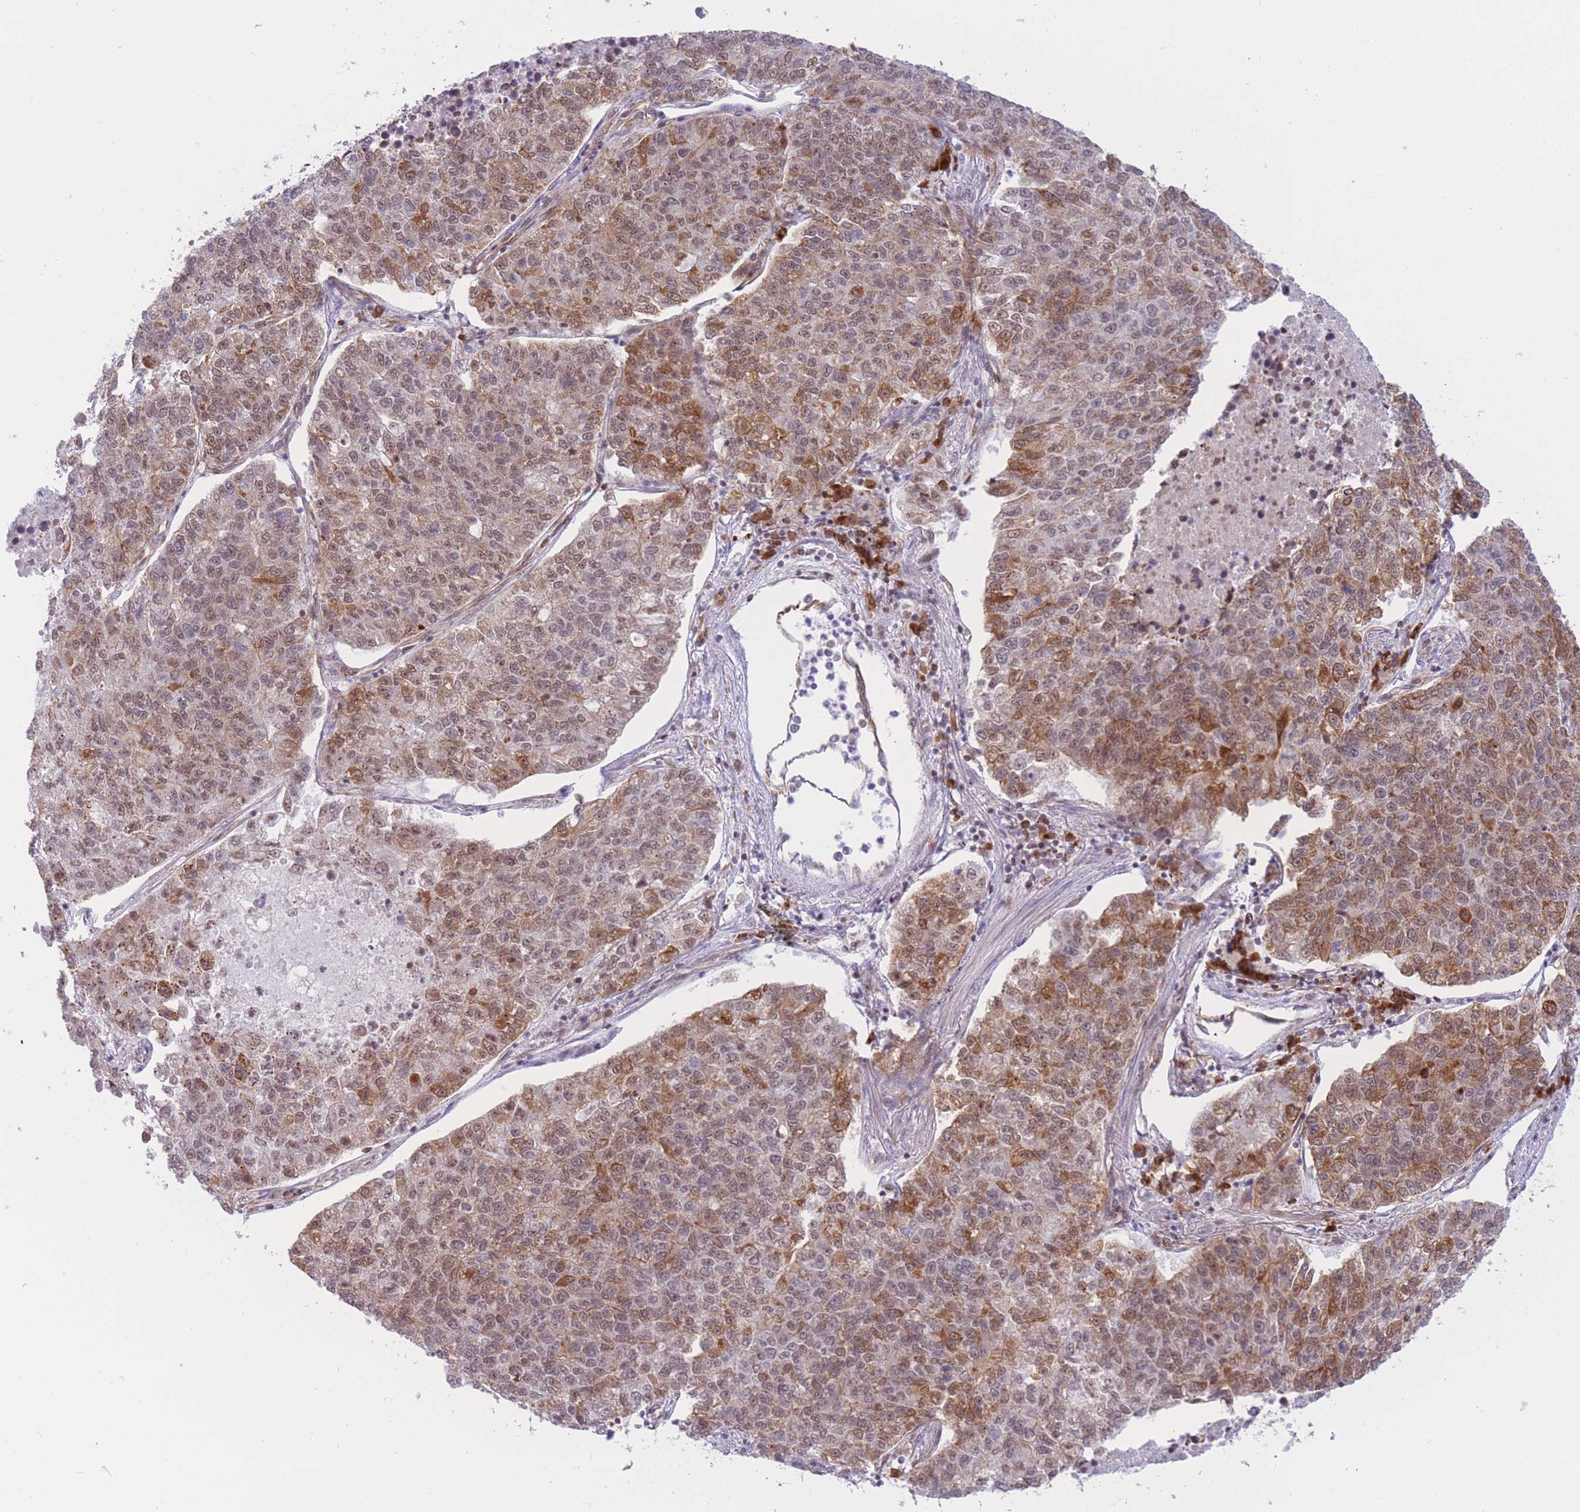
{"staining": {"intensity": "moderate", "quantity": ">75%", "location": "cytoplasmic/membranous"}, "tissue": "lung cancer", "cell_type": "Tumor cells", "image_type": "cancer", "snomed": [{"axis": "morphology", "description": "Adenocarcinoma, NOS"}, {"axis": "topography", "description": "Lung"}], "caption": "Moderate cytoplasmic/membranous staining for a protein is seen in about >75% of tumor cells of adenocarcinoma (lung) using immunohistochemistry (IHC).", "gene": "CYP2B6", "patient": {"sex": "male", "age": 49}}